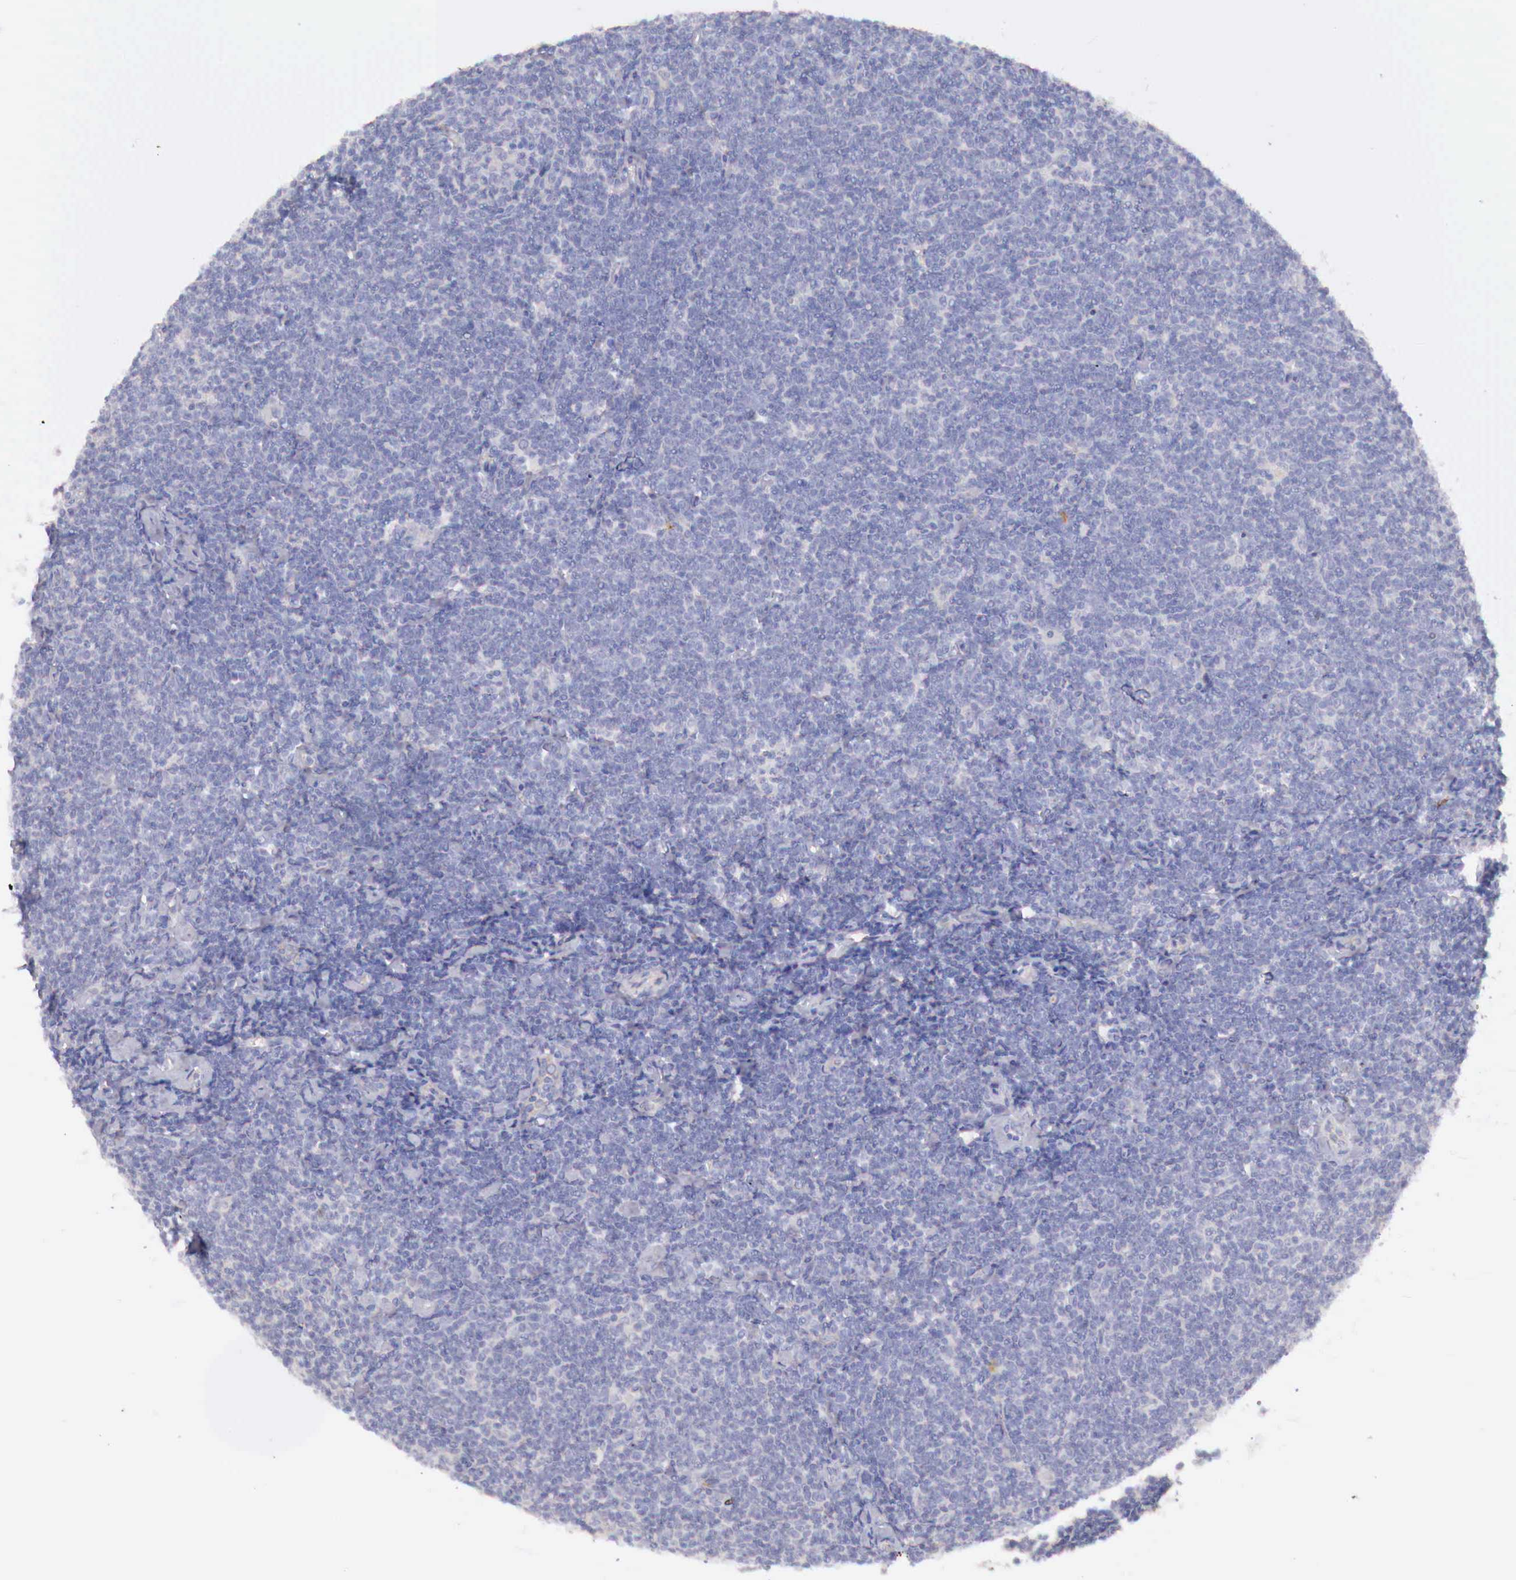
{"staining": {"intensity": "negative", "quantity": "none", "location": "none"}, "tissue": "lymphoma", "cell_type": "Tumor cells", "image_type": "cancer", "snomed": [{"axis": "morphology", "description": "Malignant lymphoma, non-Hodgkin's type, Low grade"}, {"axis": "topography", "description": "Lymph node"}], "caption": "Lymphoma was stained to show a protein in brown. There is no significant staining in tumor cells. (Immunohistochemistry (ihc), brightfield microscopy, high magnification).", "gene": "KLHDC7B", "patient": {"sex": "male", "age": 65}}